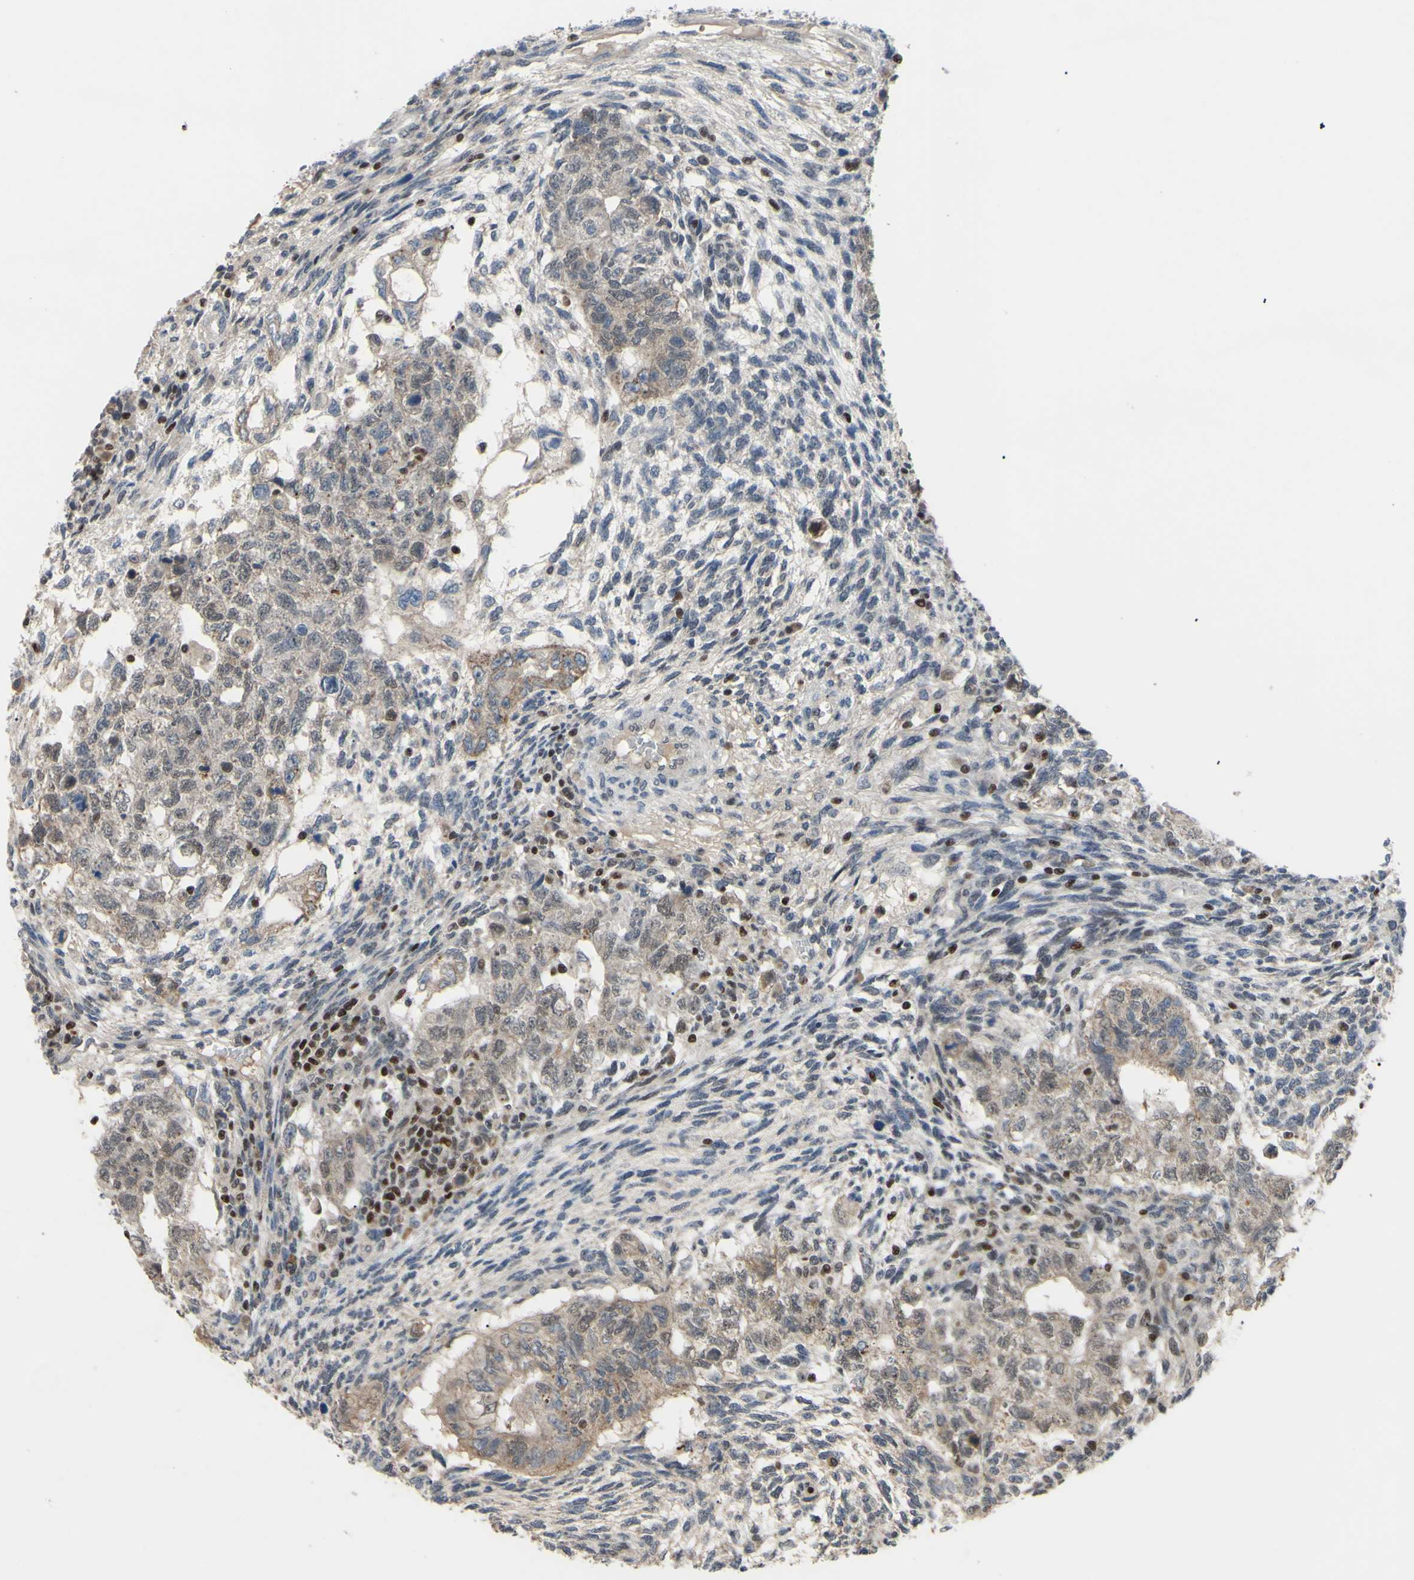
{"staining": {"intensity": "weak", "quantity": ">75%", "location": "cytoplasmic/membranous"}, "tissue": "testis cancer", "cell_type": "Tumor cells", "image_type": "cancer", "snomed": [{"axis": "morphology", "description": "Normal tissue, NOS"}, {"axis": "morphology", "description": "Carcinoma, Embryonal, NOS"}, {"axis": "topography", "description": "Testis"}], "caption": "Protein expression analysis of testis embryonal carcinoma reveals weak cytoplasmic/membranous expression in about >75% of tumor cells.", "gene": "SP4", "patient": {"sex": "male", "age": 36}}